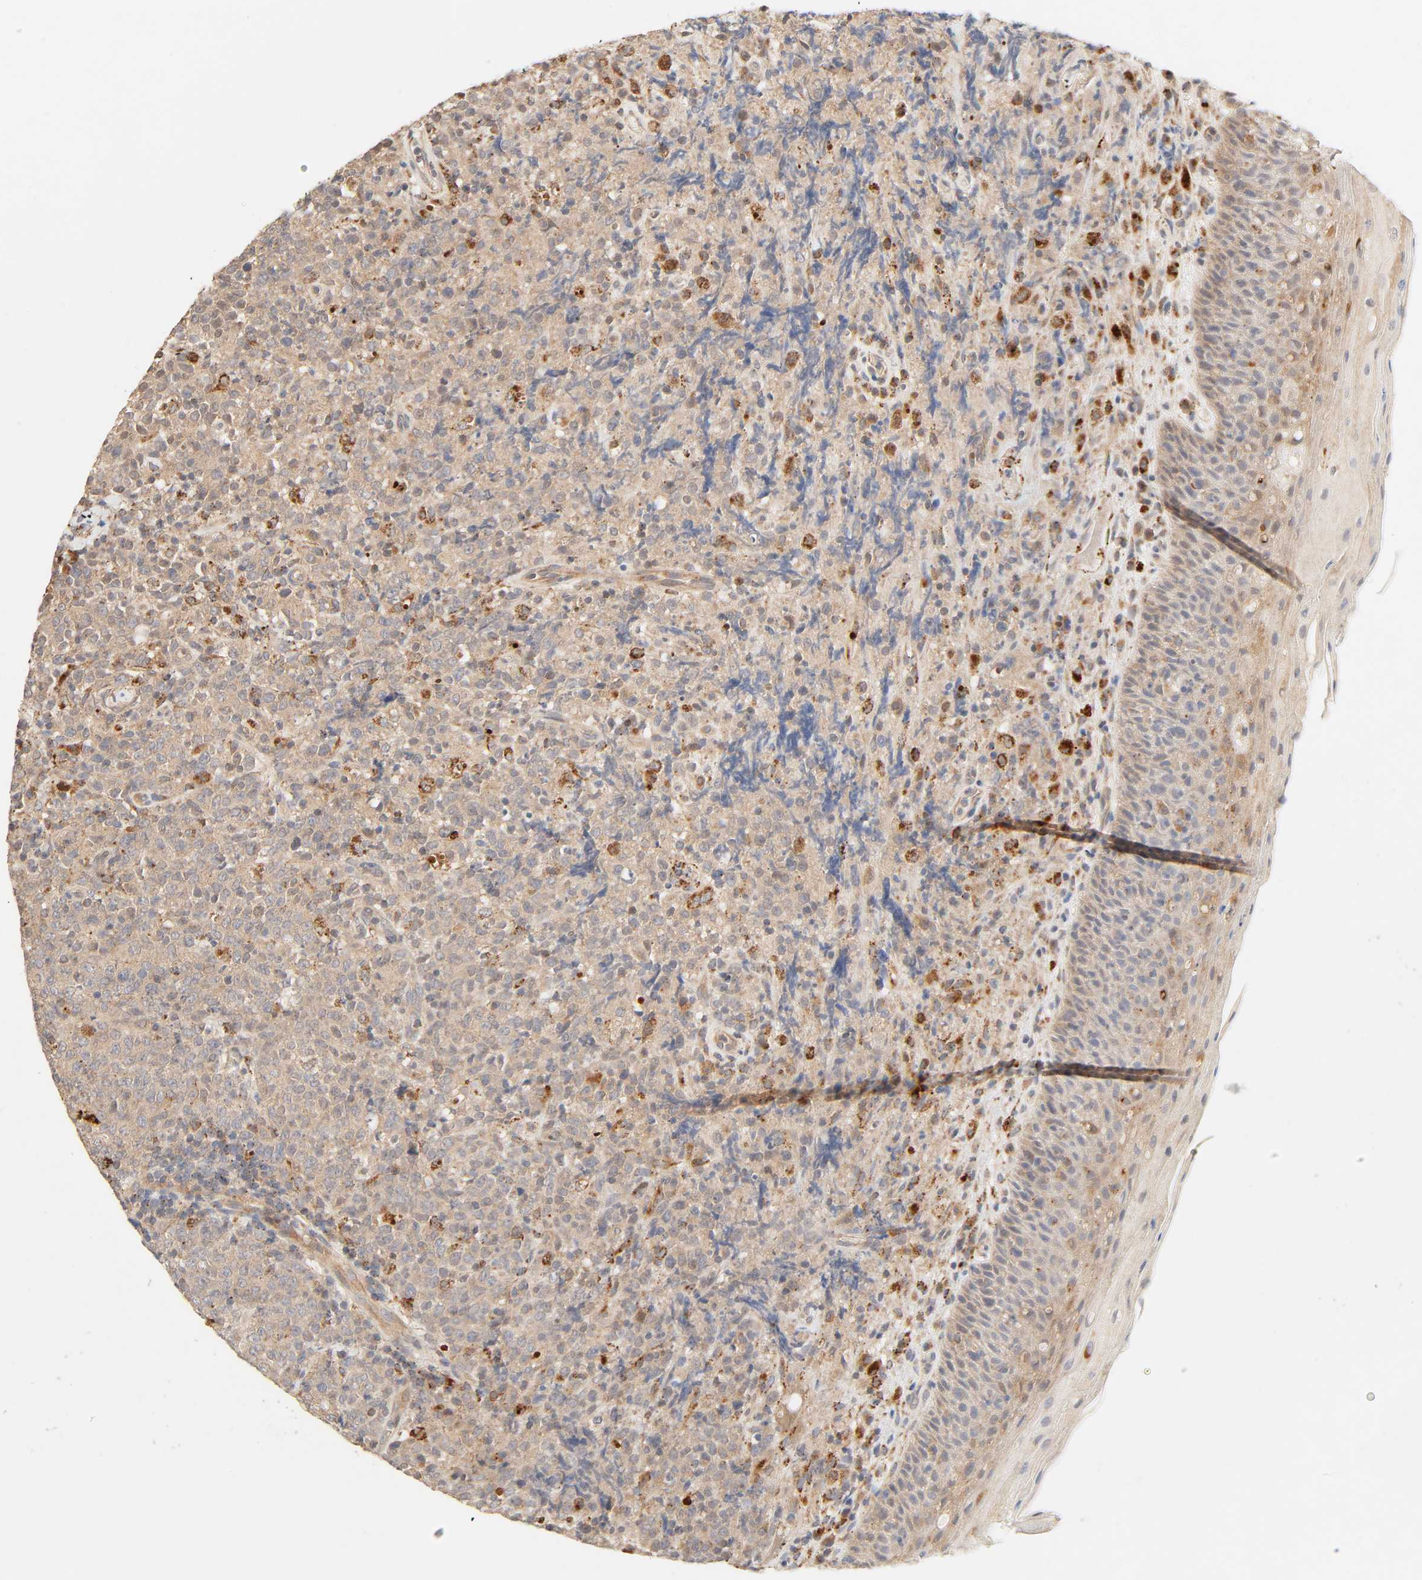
{"staining": {"intensity": "moderate", "quantity": ">75%", "location": "cytoplasmic/membranous"}, "tissue": "lymphoma", "cell_type": "Tumor cells", "image_type": "cancer", "snomed": [{"axis": "morphology", "description": "Malignant lymphoma, non-Hodgkin's type, High grade"}, {"axis": "topography", "description": "Tonsil"}], "caption": "IHC photomicrograph of neoplastic tissue: human high-grade malignant lymphoma, non-Hodgkin's type stained using immunohistochemistry (IHC) displays medium levels of moderate protein expression localized specifically in the cytoplasmic/membranous of tumor cells, appearing as a cytoplasmic/membranous brown color.", "gene": "MAPK6", "patient": {"sex": "female", "age": 36}}